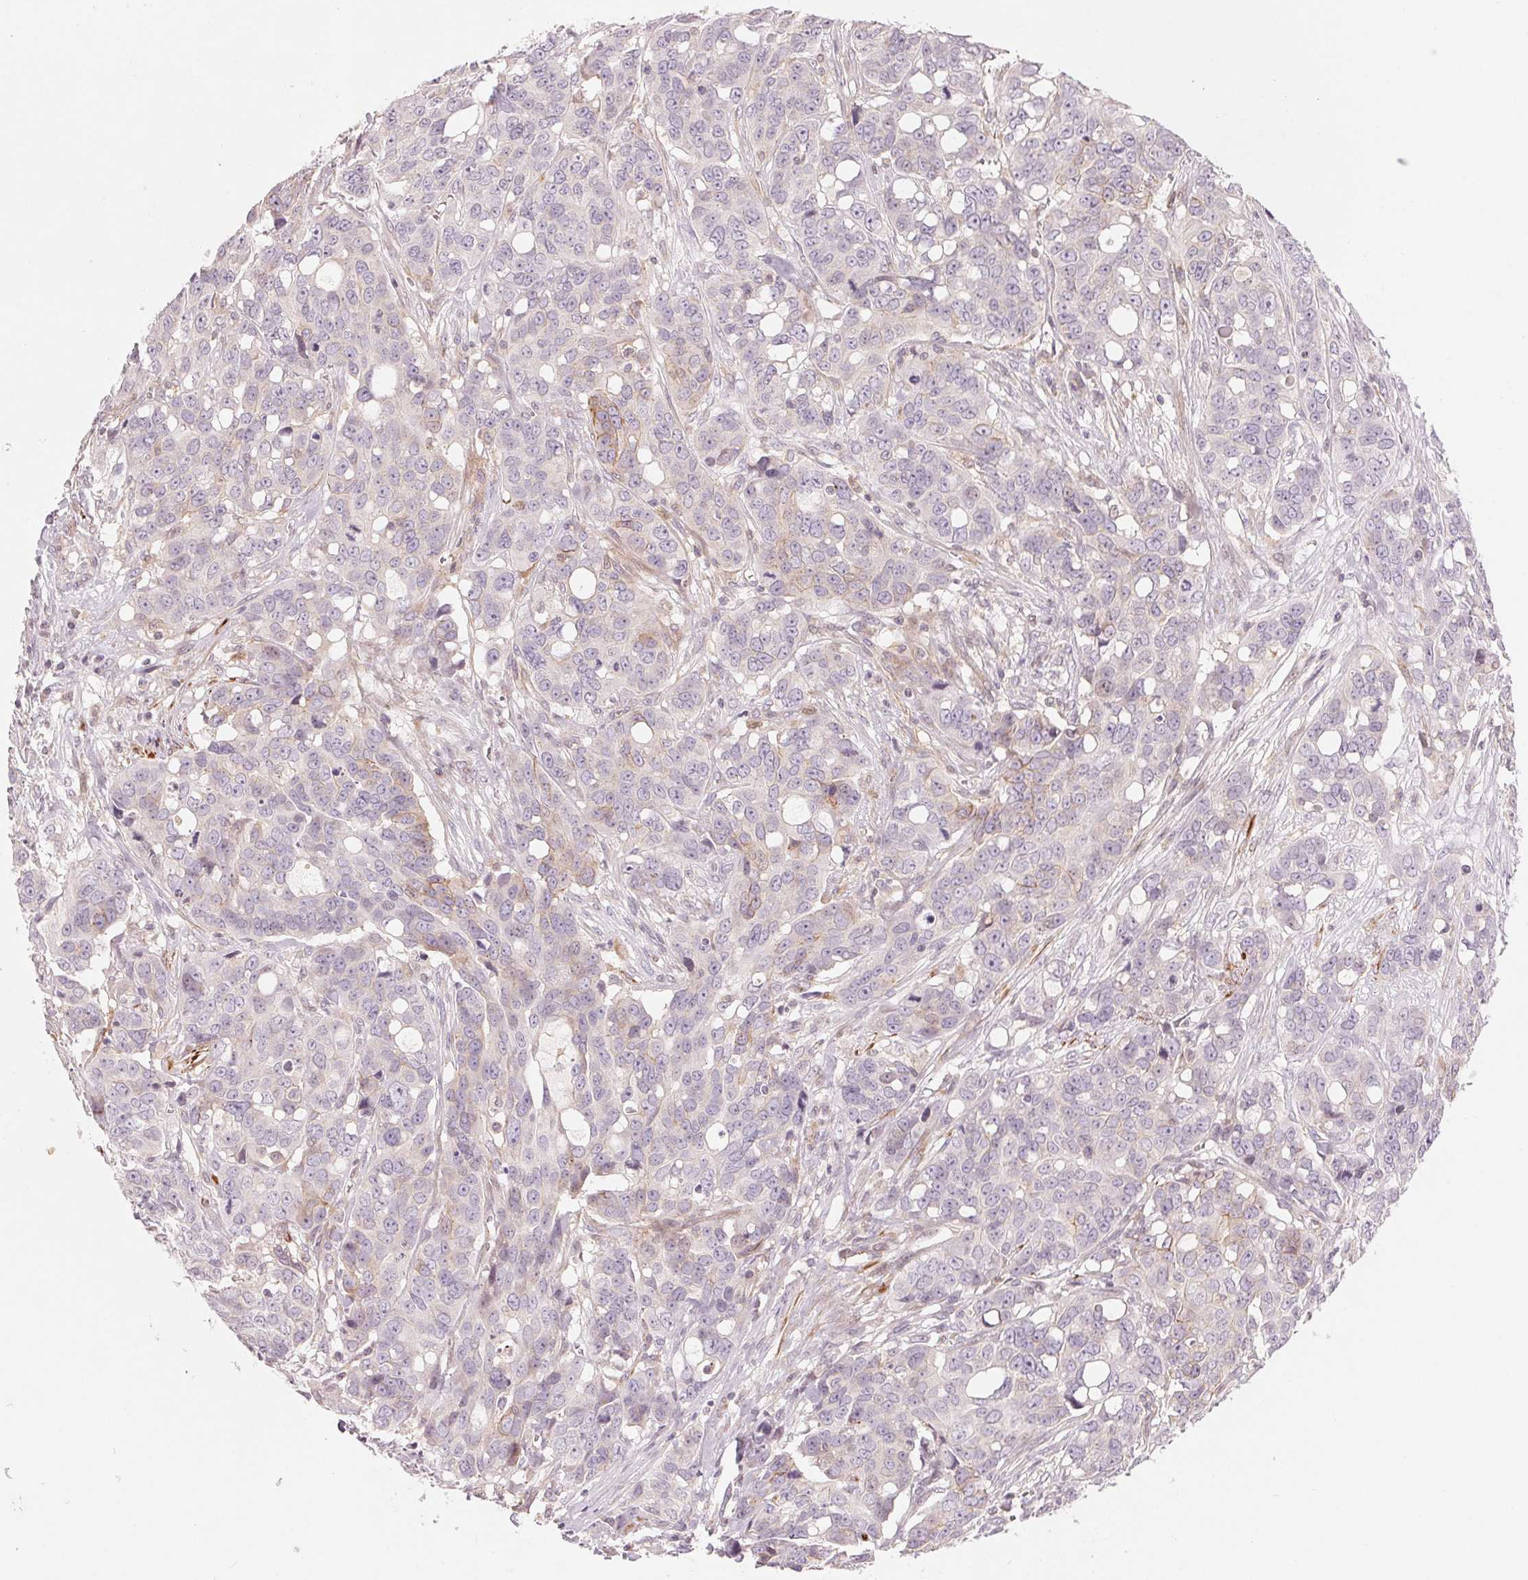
{"staining": {"intensity": "weak", "quantity": "<25%", "location": "cytoplasmic/membranous"}, "tissue": "ovarian cancer", "cell_type": "Tumor cells", "image_type": "cancer", "snomed": [{"axis": "morphology", "description": "Carcinoma, endometroid"}, {"axis": "topography", "description": "Ovary"}], "caption": "Human ovarian cancer (endometroid carcinoma) stained for a protein using IHC reveals no expression in tumor cells.", "gene": "SLC17A4", "patient": {"sex": "female", "age": 78}}